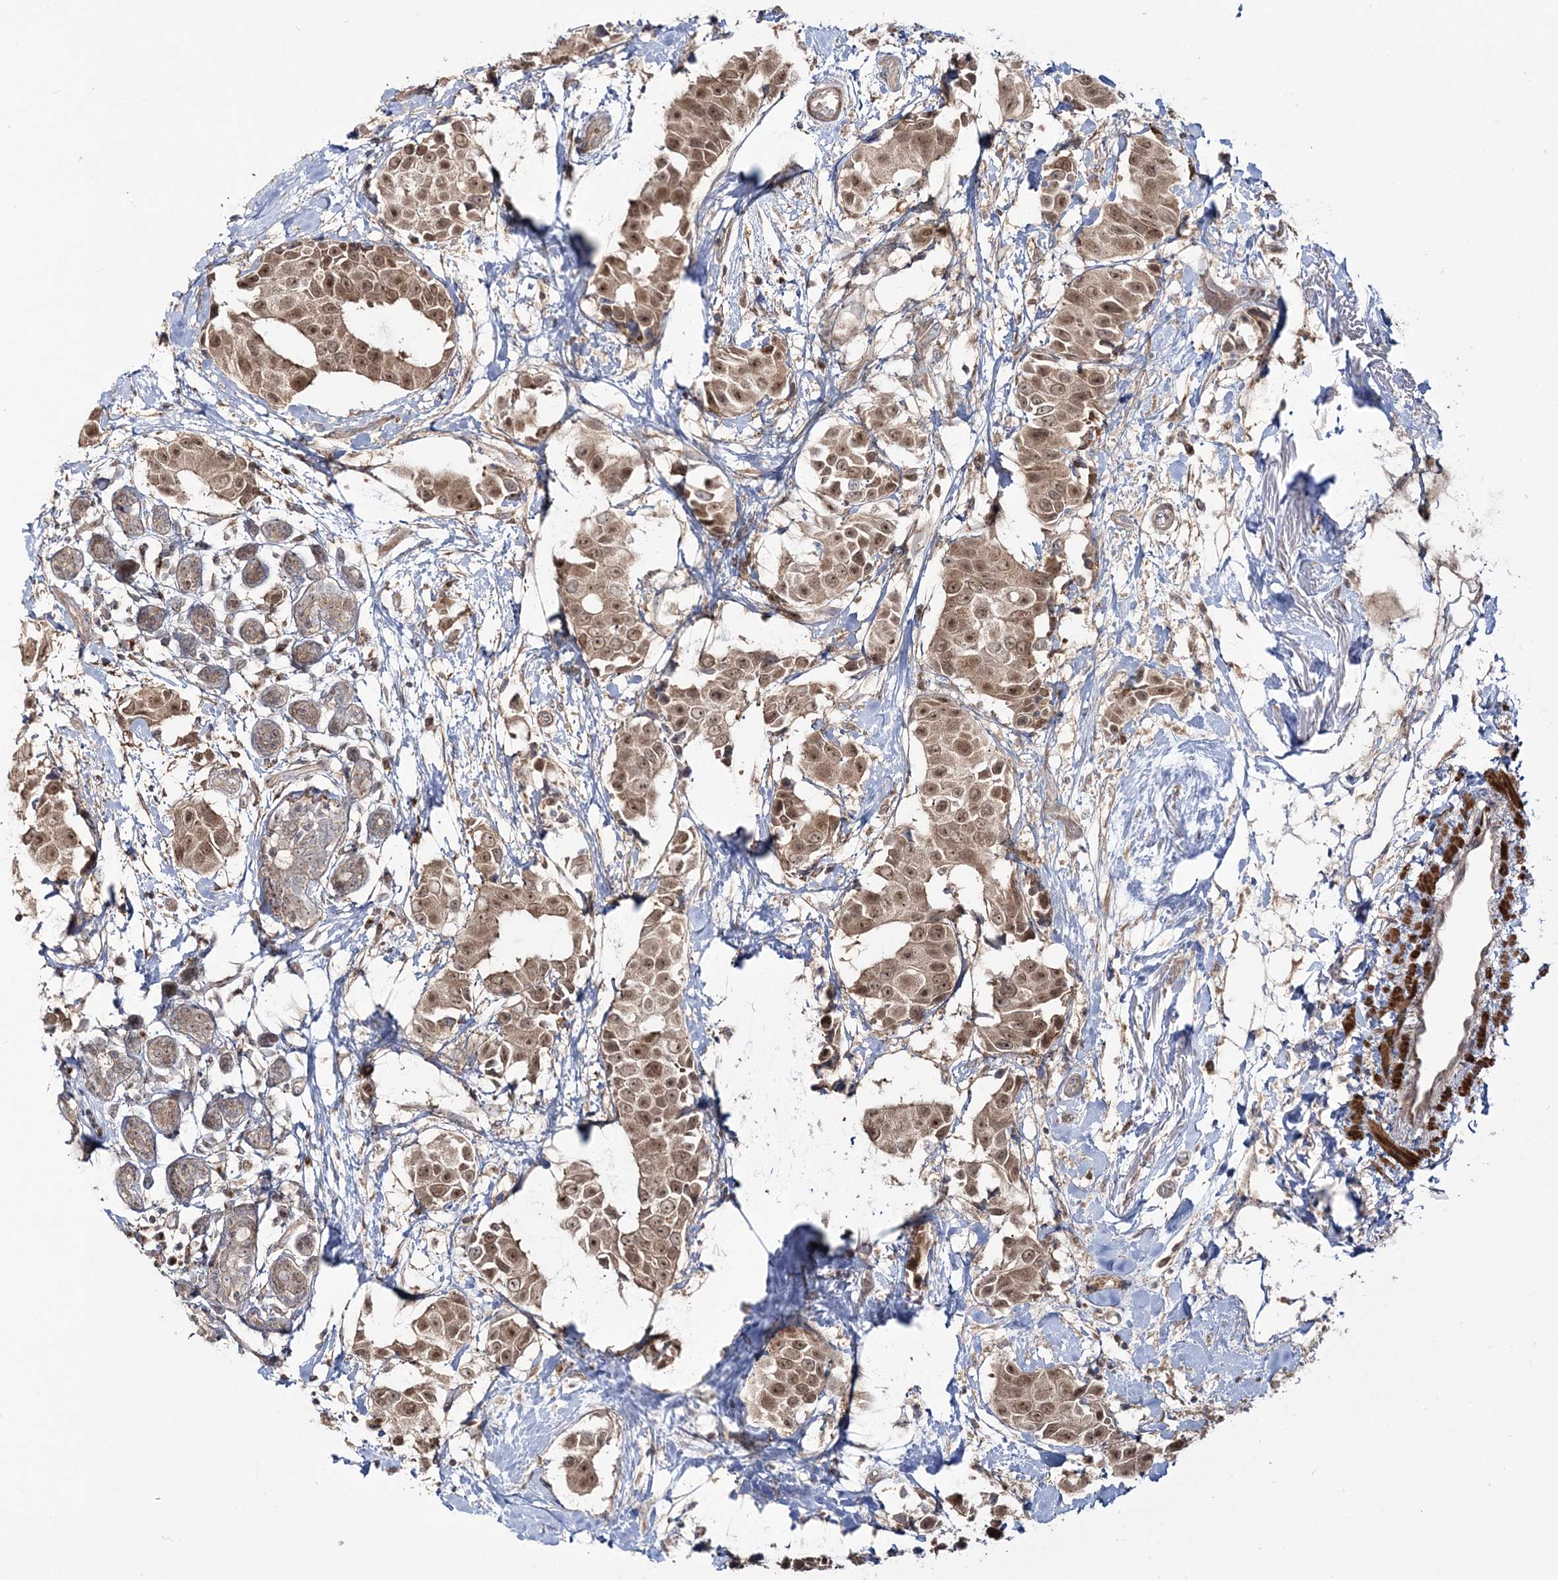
{"staining": {"intensity": "moderate", "quantity": ">75%", "location": "cytoplasmic/membranous,nuclear"}, "tissue": "breast cancer", "cell_type": "Tumor cells", "image_type": "cancer", "snomed": [{"axis": "morphology", "description": "Normal tissue, NOS"}, {"axis": "morphology", "description": "Duct carcinoma"}, {"axis": "topography", "description": "Breast"}], "caption": "Breast cancer (intraductal carcinoma) was stained to show a protein in brown. There is medium levels of moderate cytoplasmic/membranous and nuclear positivity in about >75% of tumor cells. (brown staining indicates protein expression, while blue staining denotes nuclei).", "gene": "MOCS2", "patient": {"sex": "female", "age": 39}}